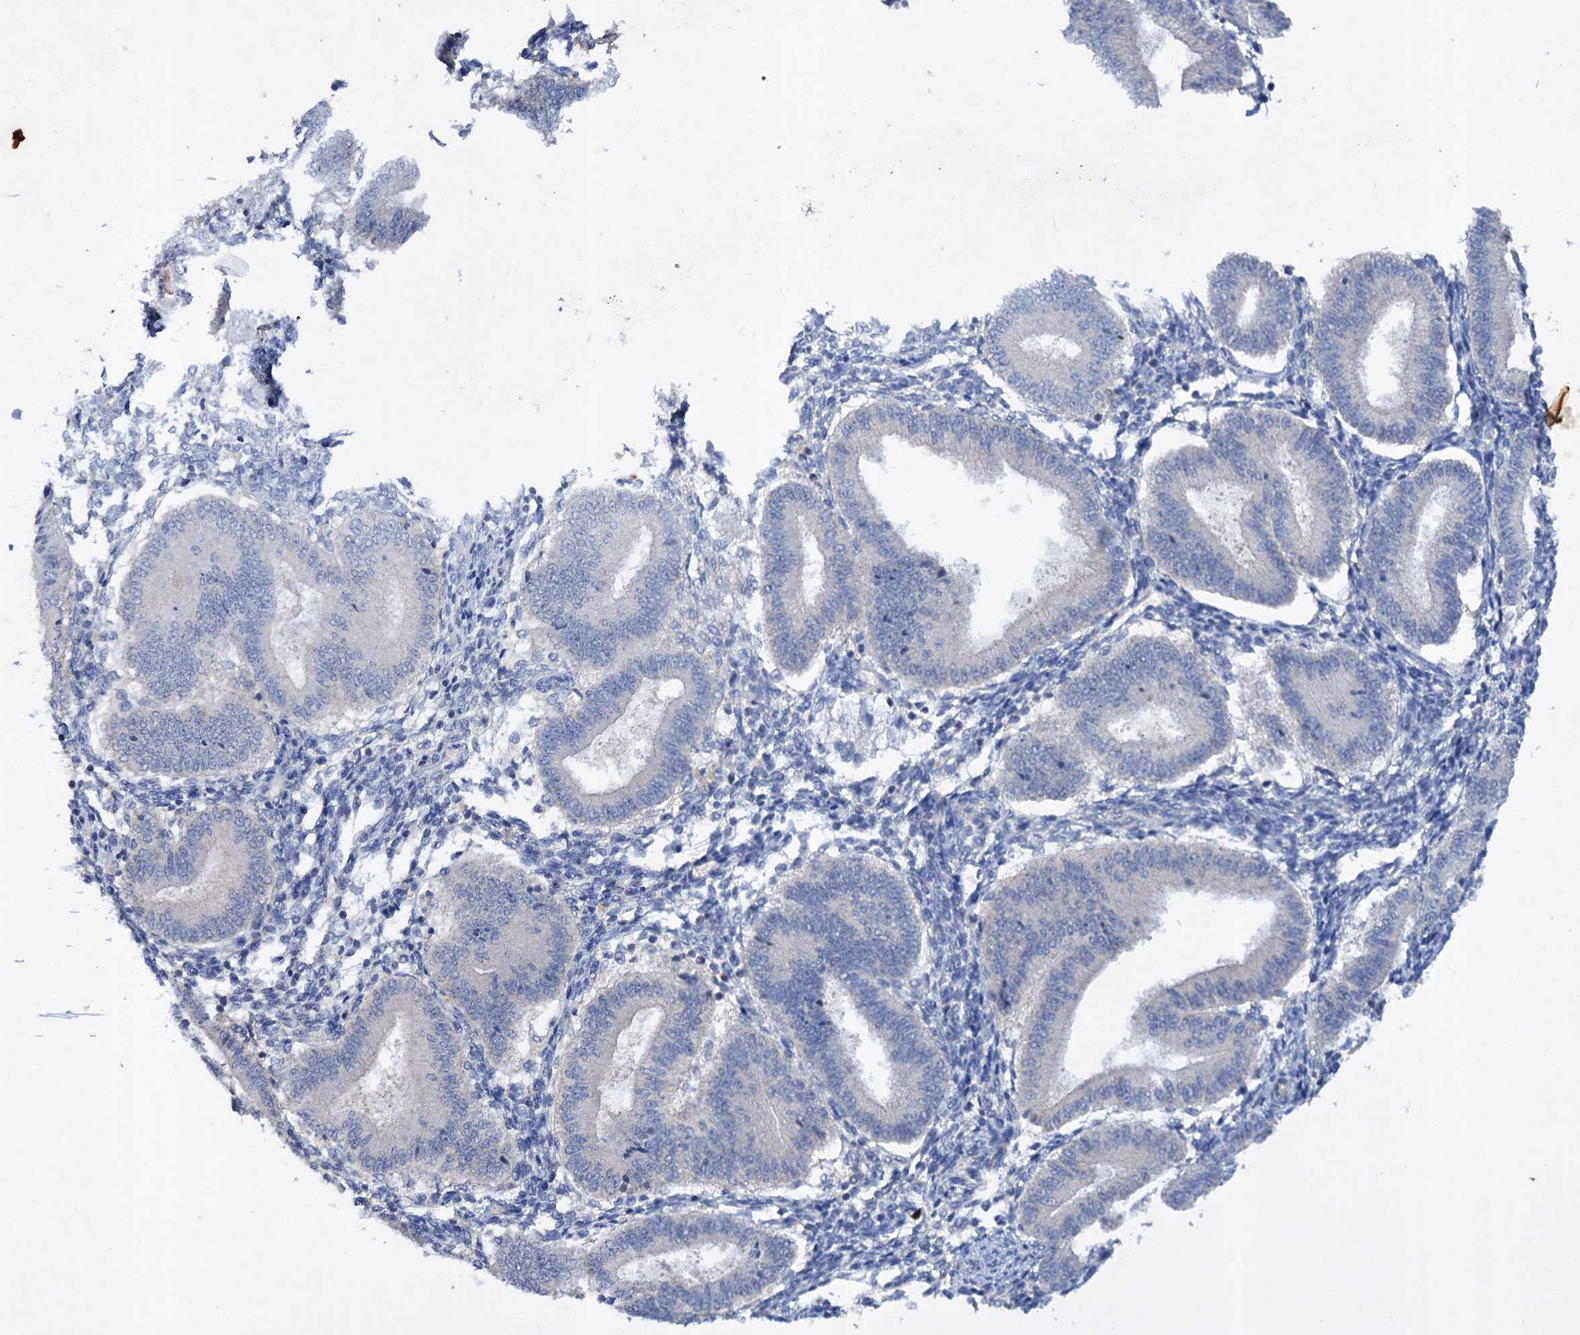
{"staining": {"intensity": "negative", "quantity": "none", "location": "none"}, "tissue": "endometrium", "cell_type": "Cells in endometrial stroma", "image_type": "normal", "snomed": [{"axis": "morphology", "description": "Normal tissue, NOS"}, {"axis": "topography", "description": "Endometrium"}], "caption": "This is an immunohistochemistry (IHC) image of benign endometrium. There is no positivity in cells in endometrial stroma.", "gene": "ATP4A", "patient": {"sex": "female", "age": 39}}